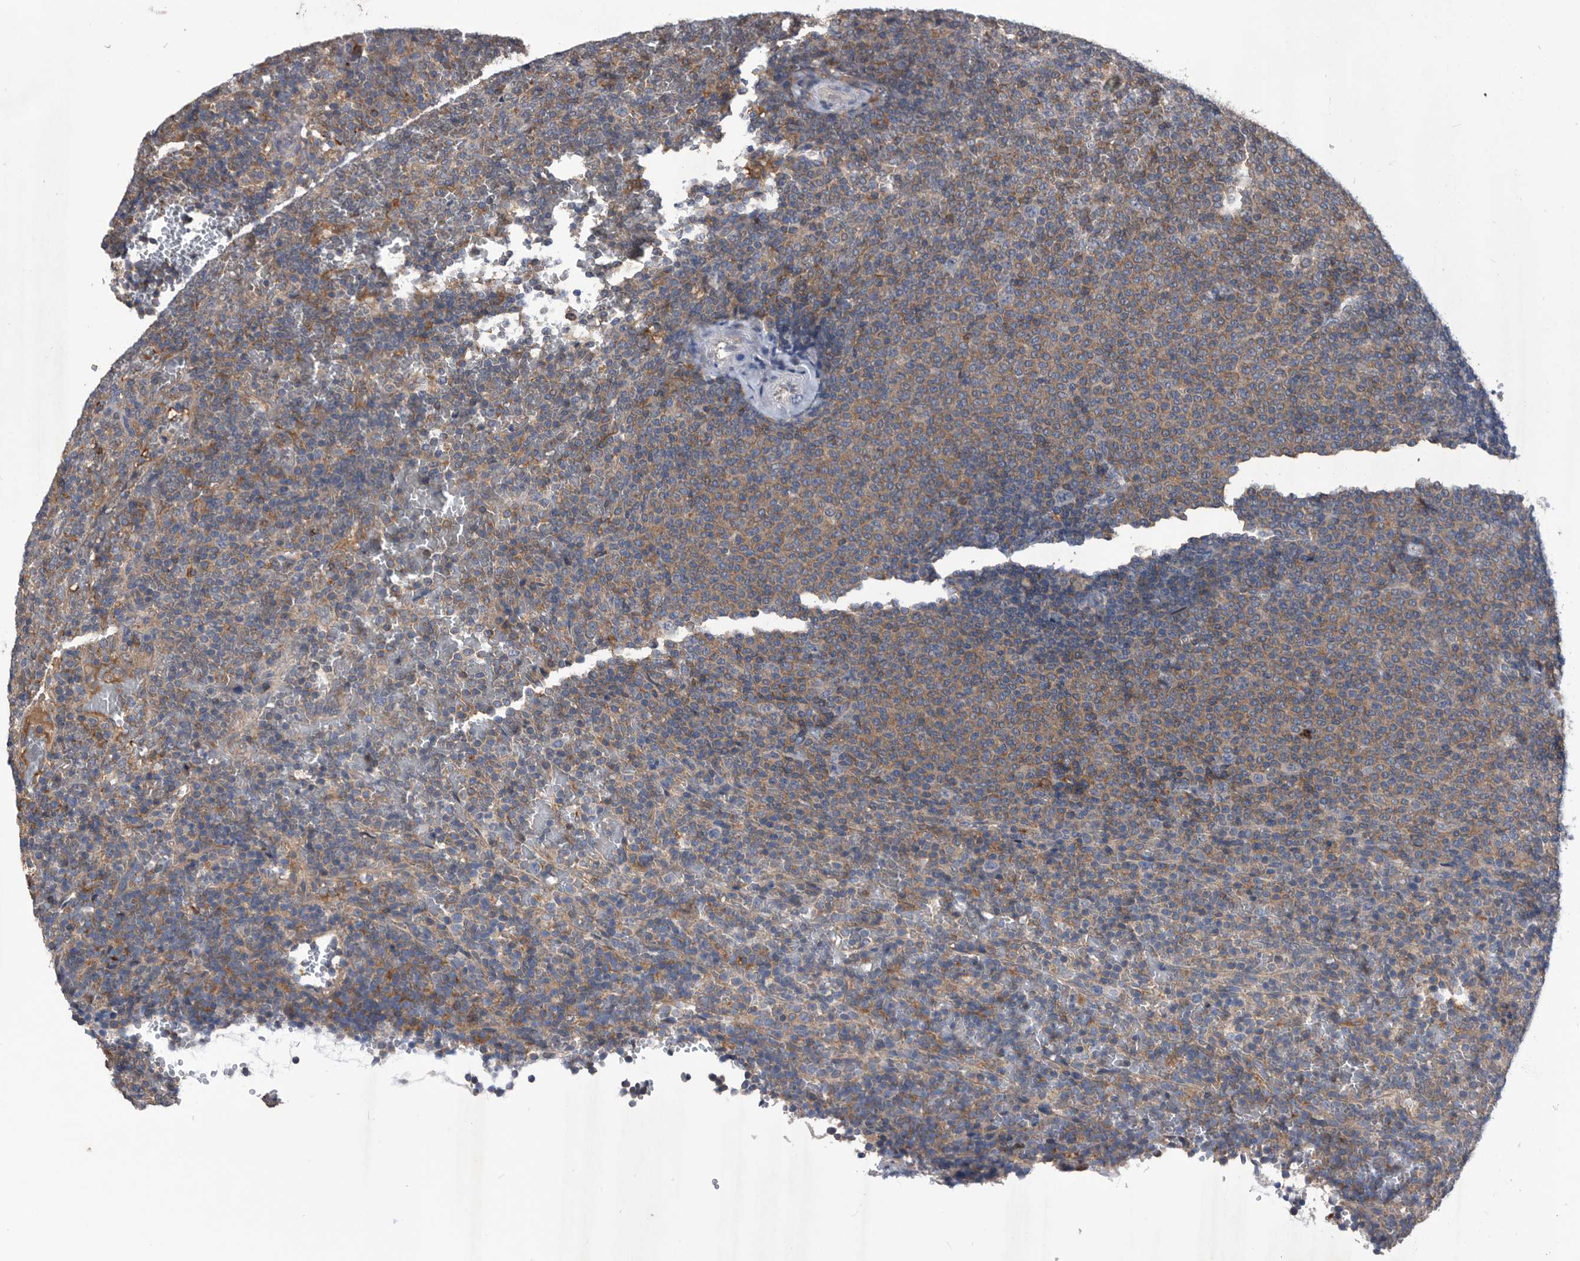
{"staining": {"intensity": "weak", "quantity": "25%-75%", "location": "cytoplasmic/membranous"}, "tissue": "lymphoma", "cell_type": "Tumor cells", "image_type": "cancer", "snomed": [{"axis": "morphology", "description": "Malignant lymphoma, non-Hodgkin's type, Low grade"}, {"axis": "topography", "description": "Spleen"}], "caption": "Lymphoma was stained to show a protein in brown. There is low levels of weak cytoplasmic/membranous positivity in approximately 25%-75% of tumor cells. (IHC, brightfield microscopy, high magnification).", "gene": "NRBP1", "patient": {"sex": "female", "age": 77}}